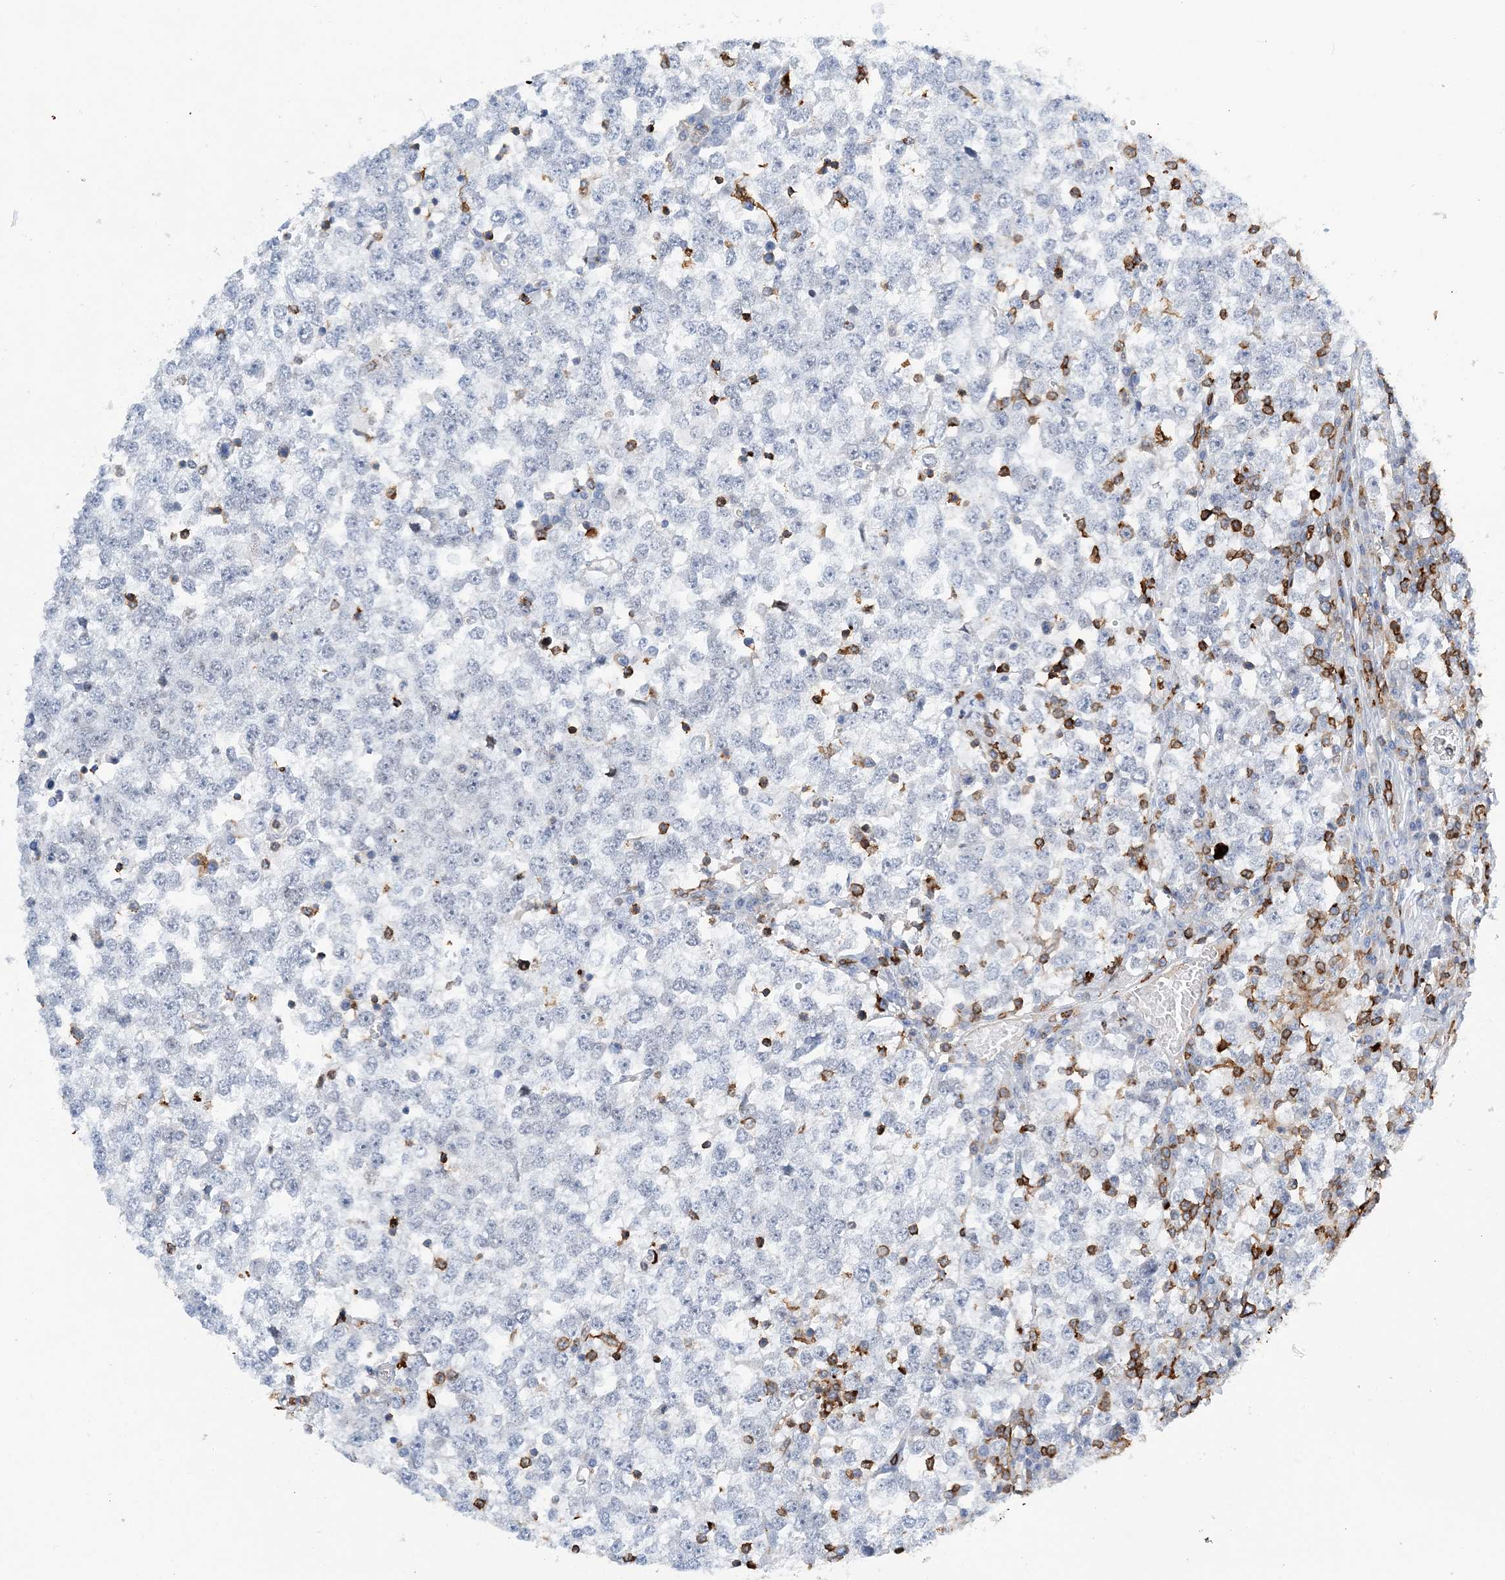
{"staining": {"intensity": "negative", "quantity": "none", "location": "none"}, "tissue": "testis cancer", "cell_type": "Tumor cells", "image_type": "cancer", "snomed": [{"axis": "morphology", "description": "Seminoma, NOS"}, {"axis": "topography", "description": "Testis"}], "caption": "This image is of testis cancer (seminoma) stained with IHC to label a protein in brown with the nuclei are counter-stained blue. There is no expression in tumor cells. (DAB (3,3'-diaminobenzidine) IHC visualized using brightfield microscopy, high magnification).", "gene": "PRMT9", "patient": {"sex": "male", "age": 65}}